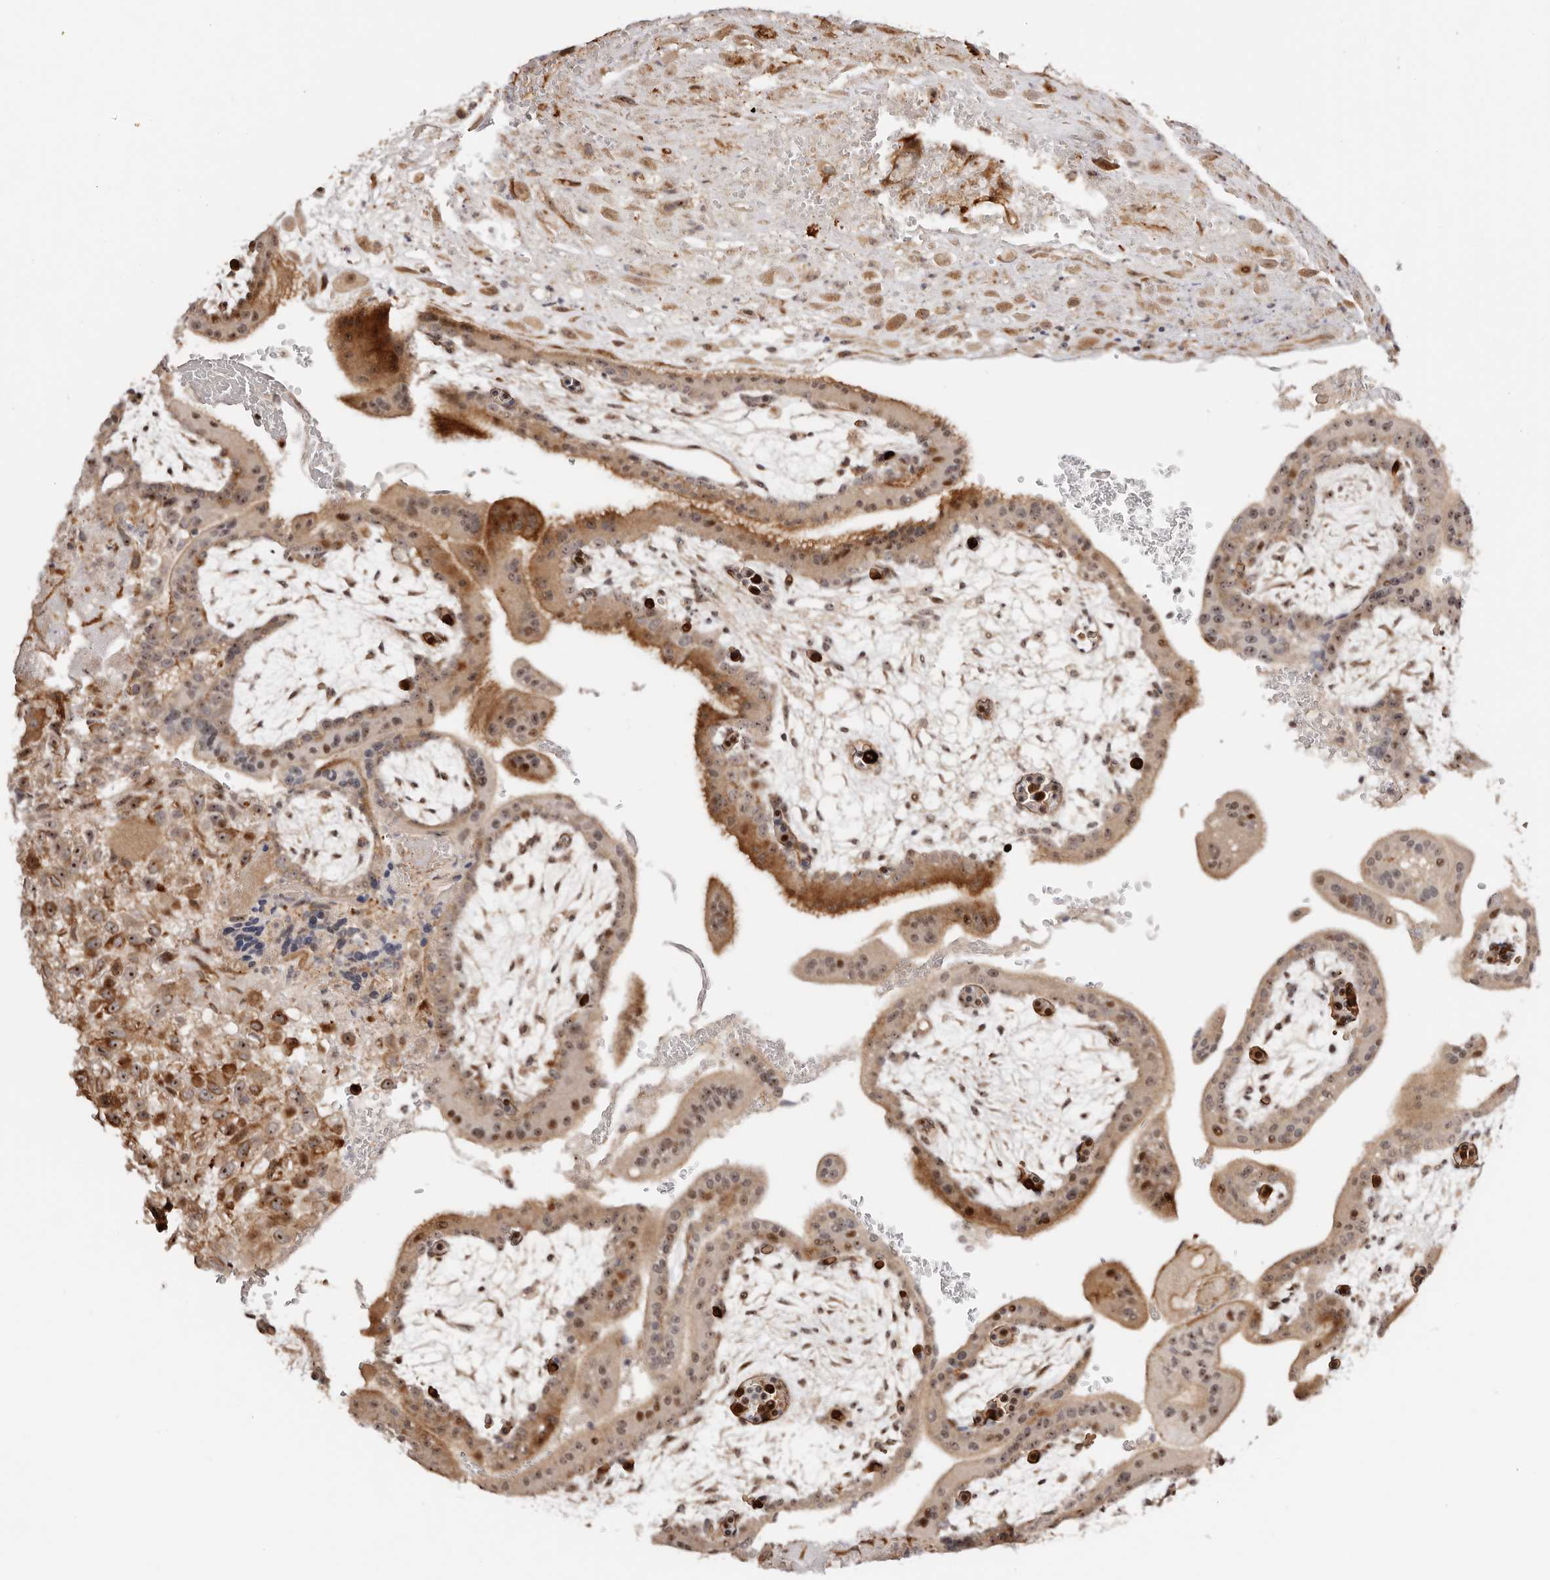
{"staining": {"intensity": "moderate", "quantity": ">75%", "location": "cytoplasmic/membranous,nuclear"}, "tissue": "placenta", "cell_type": "Decidual cells", "image_type": "normal", "snomed": [{"axis": "morphology", "description": "Normal tissue, NOS"}, {"axis": "topography", "description": "Placenta"}], "caption": "Human placenta stained for a protein (brown) reveals moderate cytoplasmic/membranous,nuclear positive expression in about >75% of decidual cells.", "gene": "ODF2L", "patient": {"sex": "female", "age": 35}}